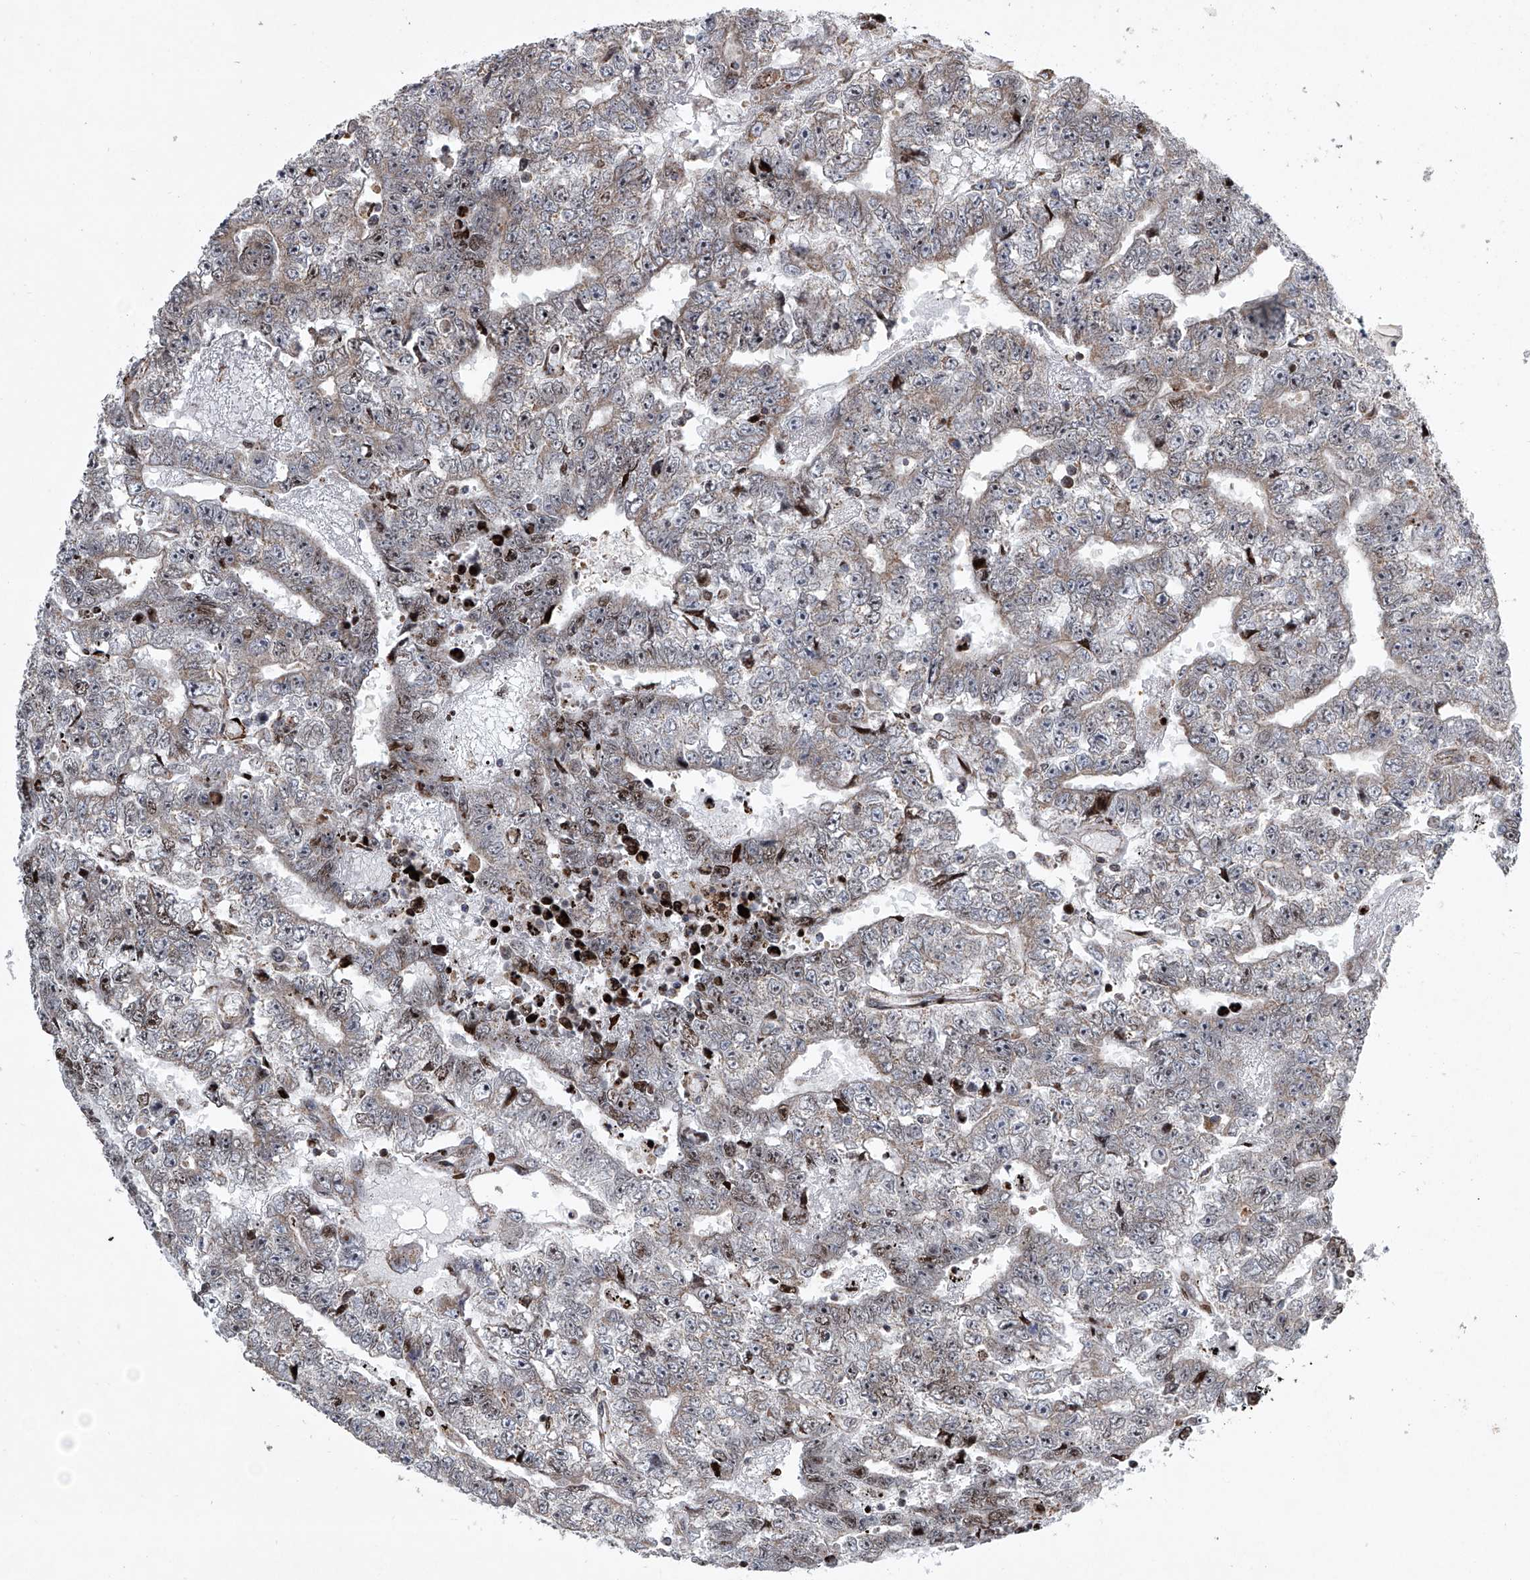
{"staining": {"intensity": "weak", "quantity": "25%-75%", "location": "cytoplasmic/membranous"}, "tissue": "testis cancer", "cell_type": "Tumor cells", "image_type": "cancer", "snomed": [{"axis": "morphology", "description": "Carcinoma, Embryonal, NOS"}, {"axis": "topography", "description": "Testis"}], "caption": "This is an image of IHC staining of testis cancer (embryonal carcinoma), which shows weak staining in the cytoplasmic/membranous of tumor cells.", "gene": "STRADA", "patient": {"sex": "male", "age": 25}}